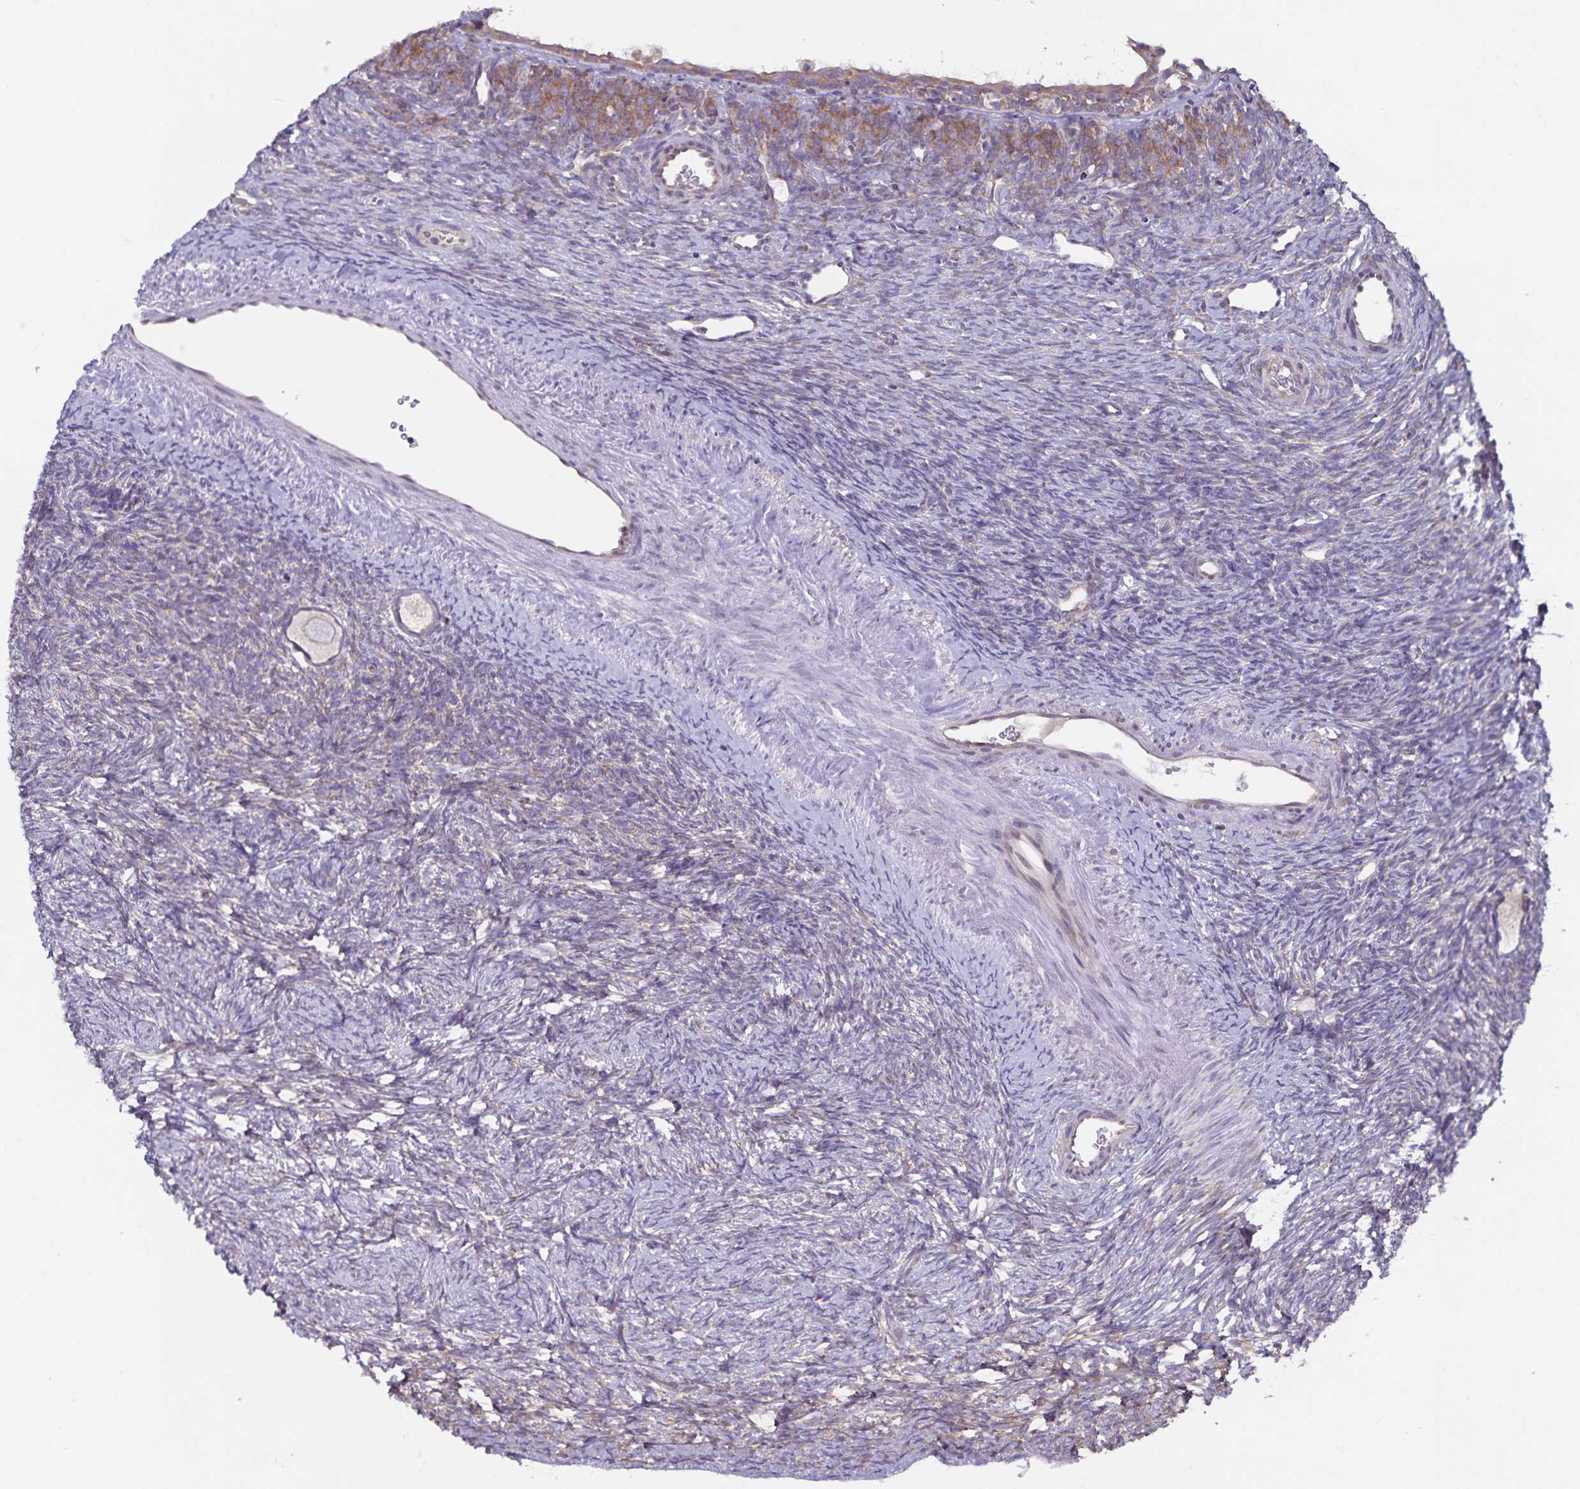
{"staining": {"intensity": "weak", "quantity": ">75%", "location": "cytoplasmic/membranous"}, "tissue": "ovary", "cell_type": "Follicle cells", "image_type": "normal", "snomed": [{"axis": "morphology", "description": "Normal tissue, NOS"}, {"axis": "topography", "description": "Ovary"}], "caption": "Immunohistochemical staining of benign ovary displays >75% levels of weak cytoplasmic/membranous protein staining in approximately >75% of follicle cells.", "gene": "FAM120A", "patient": {"sex": "female", "age": 34}}